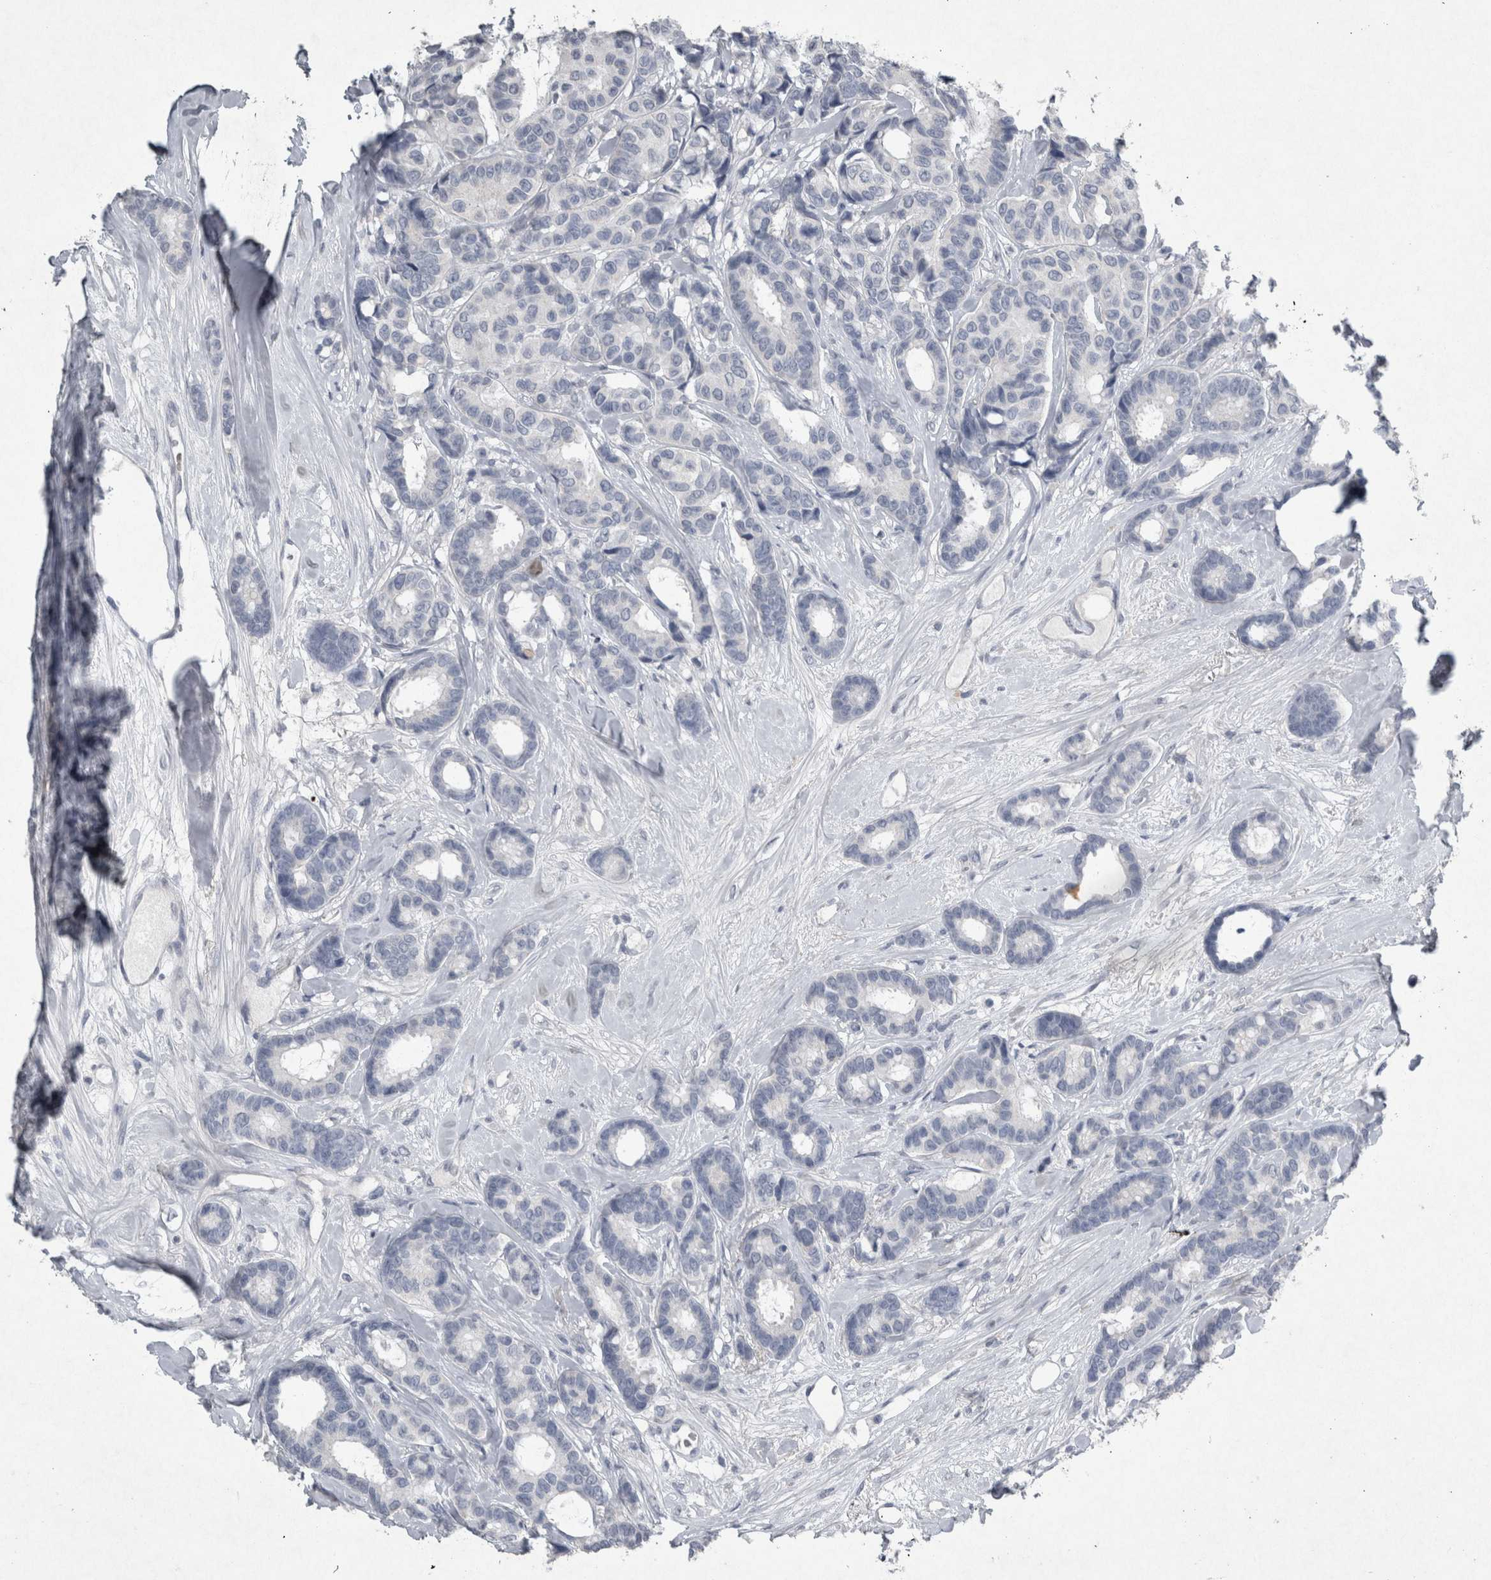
{"staining": {"intensity": "negative", "quantity": "none", "location": "none"}, "tissue": "breast cancer", "cell_type": "Tumor cells", "image_type": "cancer", "snomed": [{"axis": "morphology", "description": "Duct carcinoma"}, {"axis": "topography", "description": "Breast"}], "caption": "Tumor cells are negative for protein expression in human breast cancer. The staining was performed using DAB (3,3'-diaminobenzidine) to visualize the protein expression in brown, while the nuclei were stained in blue with hematoxylin (Magnification: 20x).", "gene": "PDX1", "patient": {"sex": "female", "age": 87}}